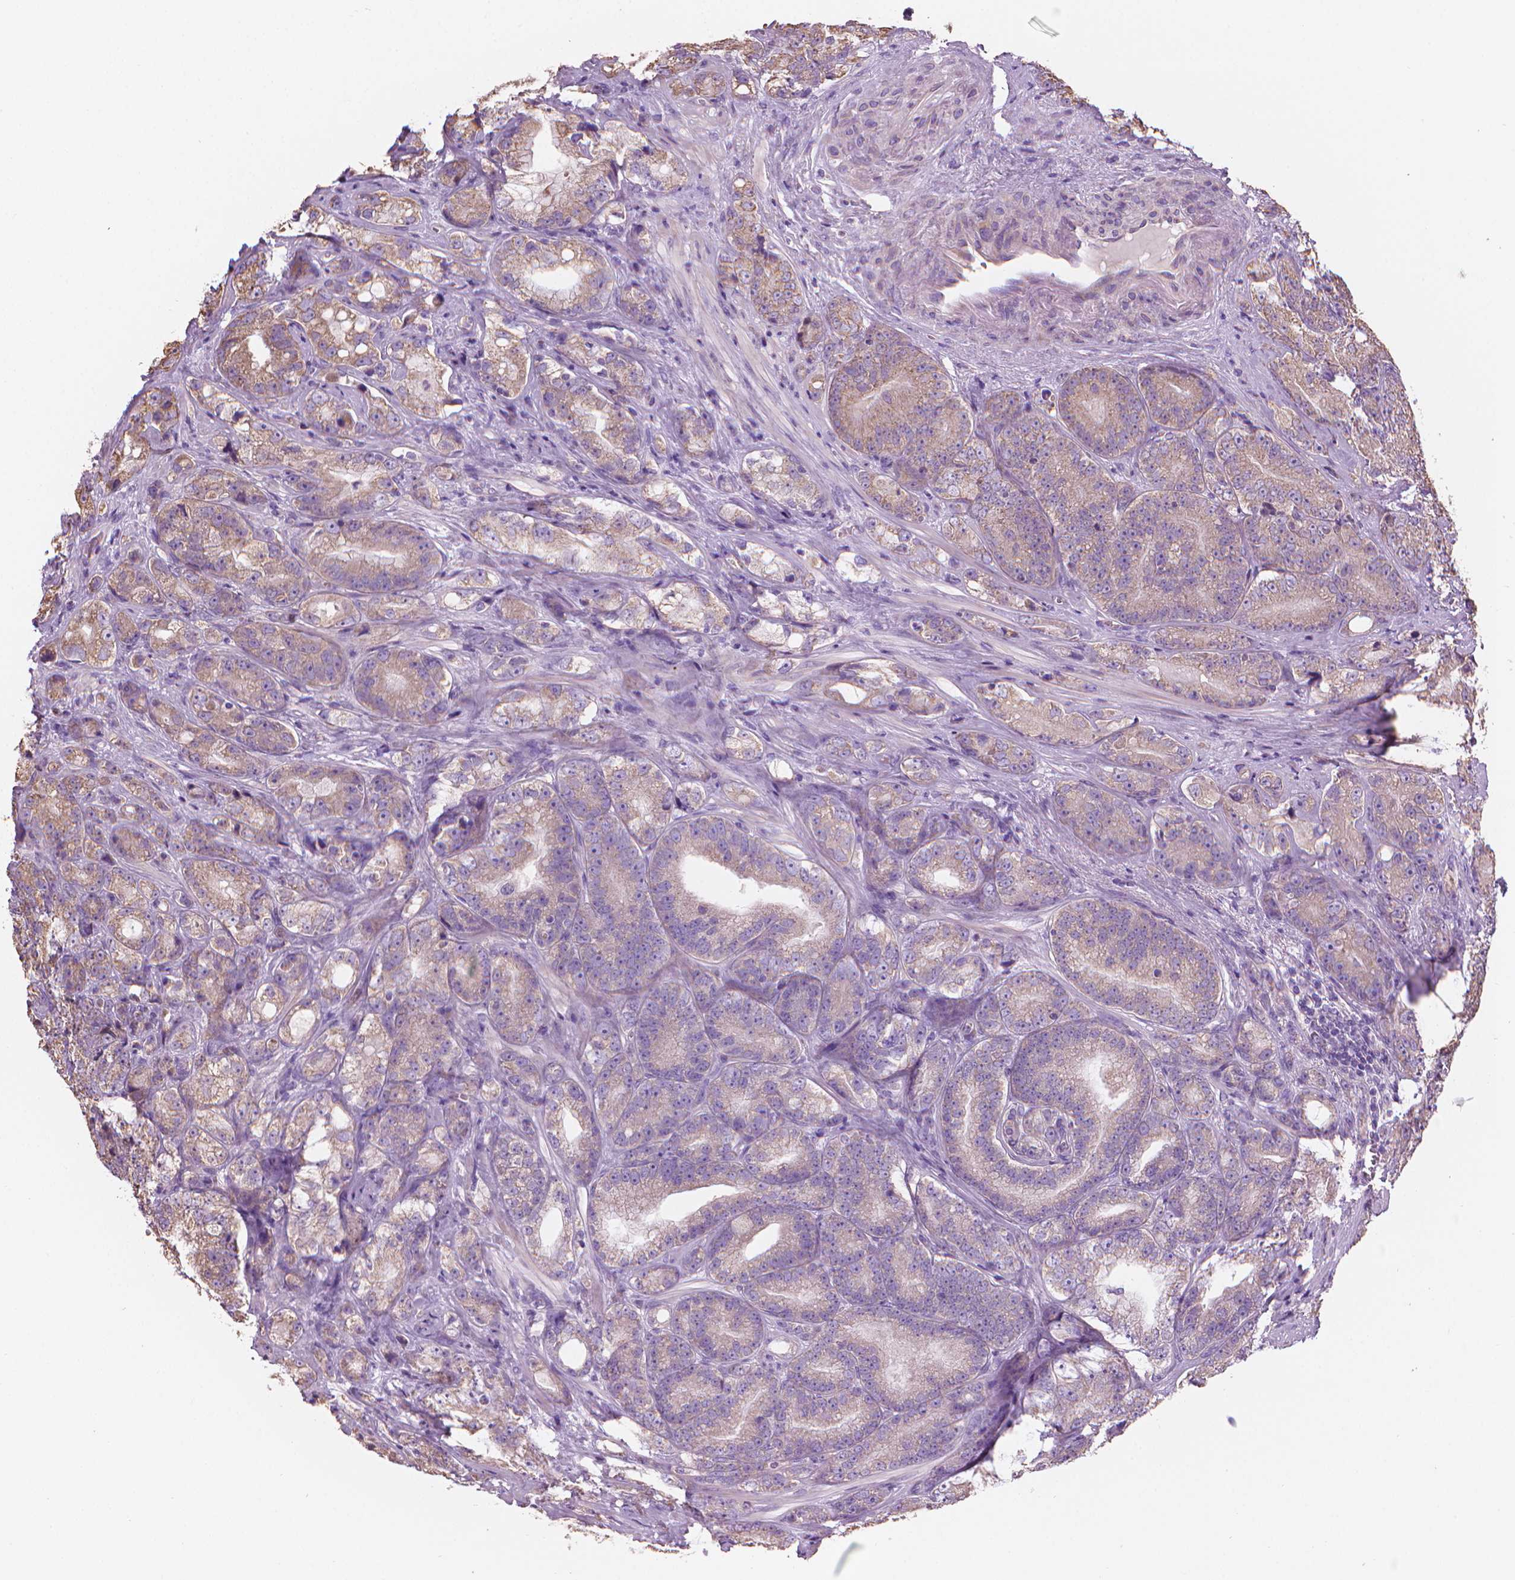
{"staining": {"intensity": "moderate", "quantity": "25%-75%", "location": "cytoplasmic/membranous"}, "tissue": "prostate cancer", "cell_type": "Tumor cells", "image_type": "cancer", "snomed": [{"axis": "morphology", "description": "Adenocarcinoma, NOS"}, {"axis": "topography", "description": "Prostate"}], "caption": "Immunohistochemistry of prostate cancer demonstrates medium levels of moderate cytoplasmic/membranous expression in approximately 25%-75% of tumor cells.", "gene": "TTC29", "patient": {"sex": "male", "age": 63}}